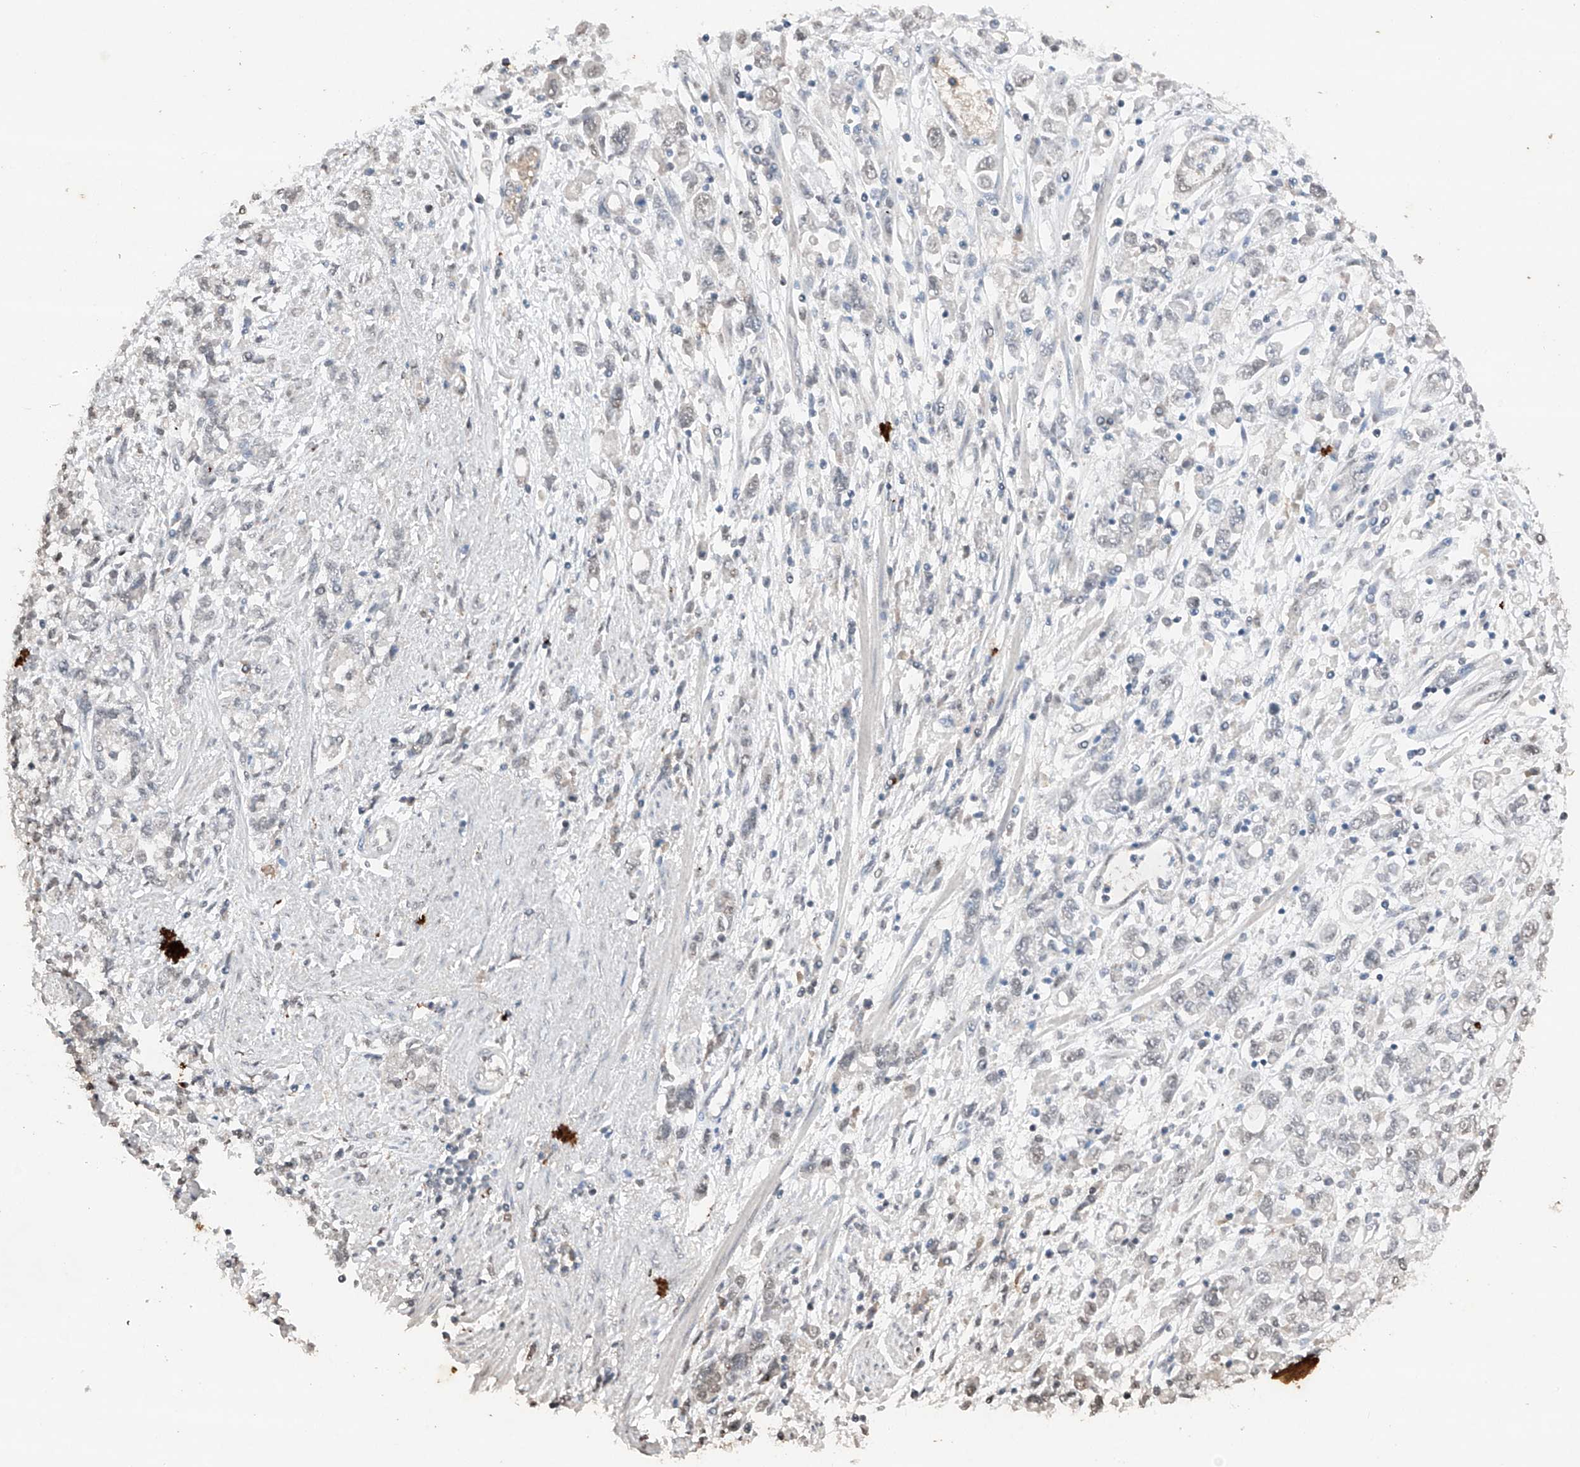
{"staining": {"intensity": "negative", "quantity": "none", "location": "none"}, "tissue": "stomach cancer", "cell_type": "Tumor cells", "image_type": "cancer", "snomed": [{"axis": "morphology", "description": "Adenocarcinoma, NOS"}, {"axis": "topography", "description": "Stomach"}], "caption": "Tumor cells are negative for brown protein staining in stomach cancer.", "gene": "TBX4", "patient": {"sex": "female", "age": 76}}